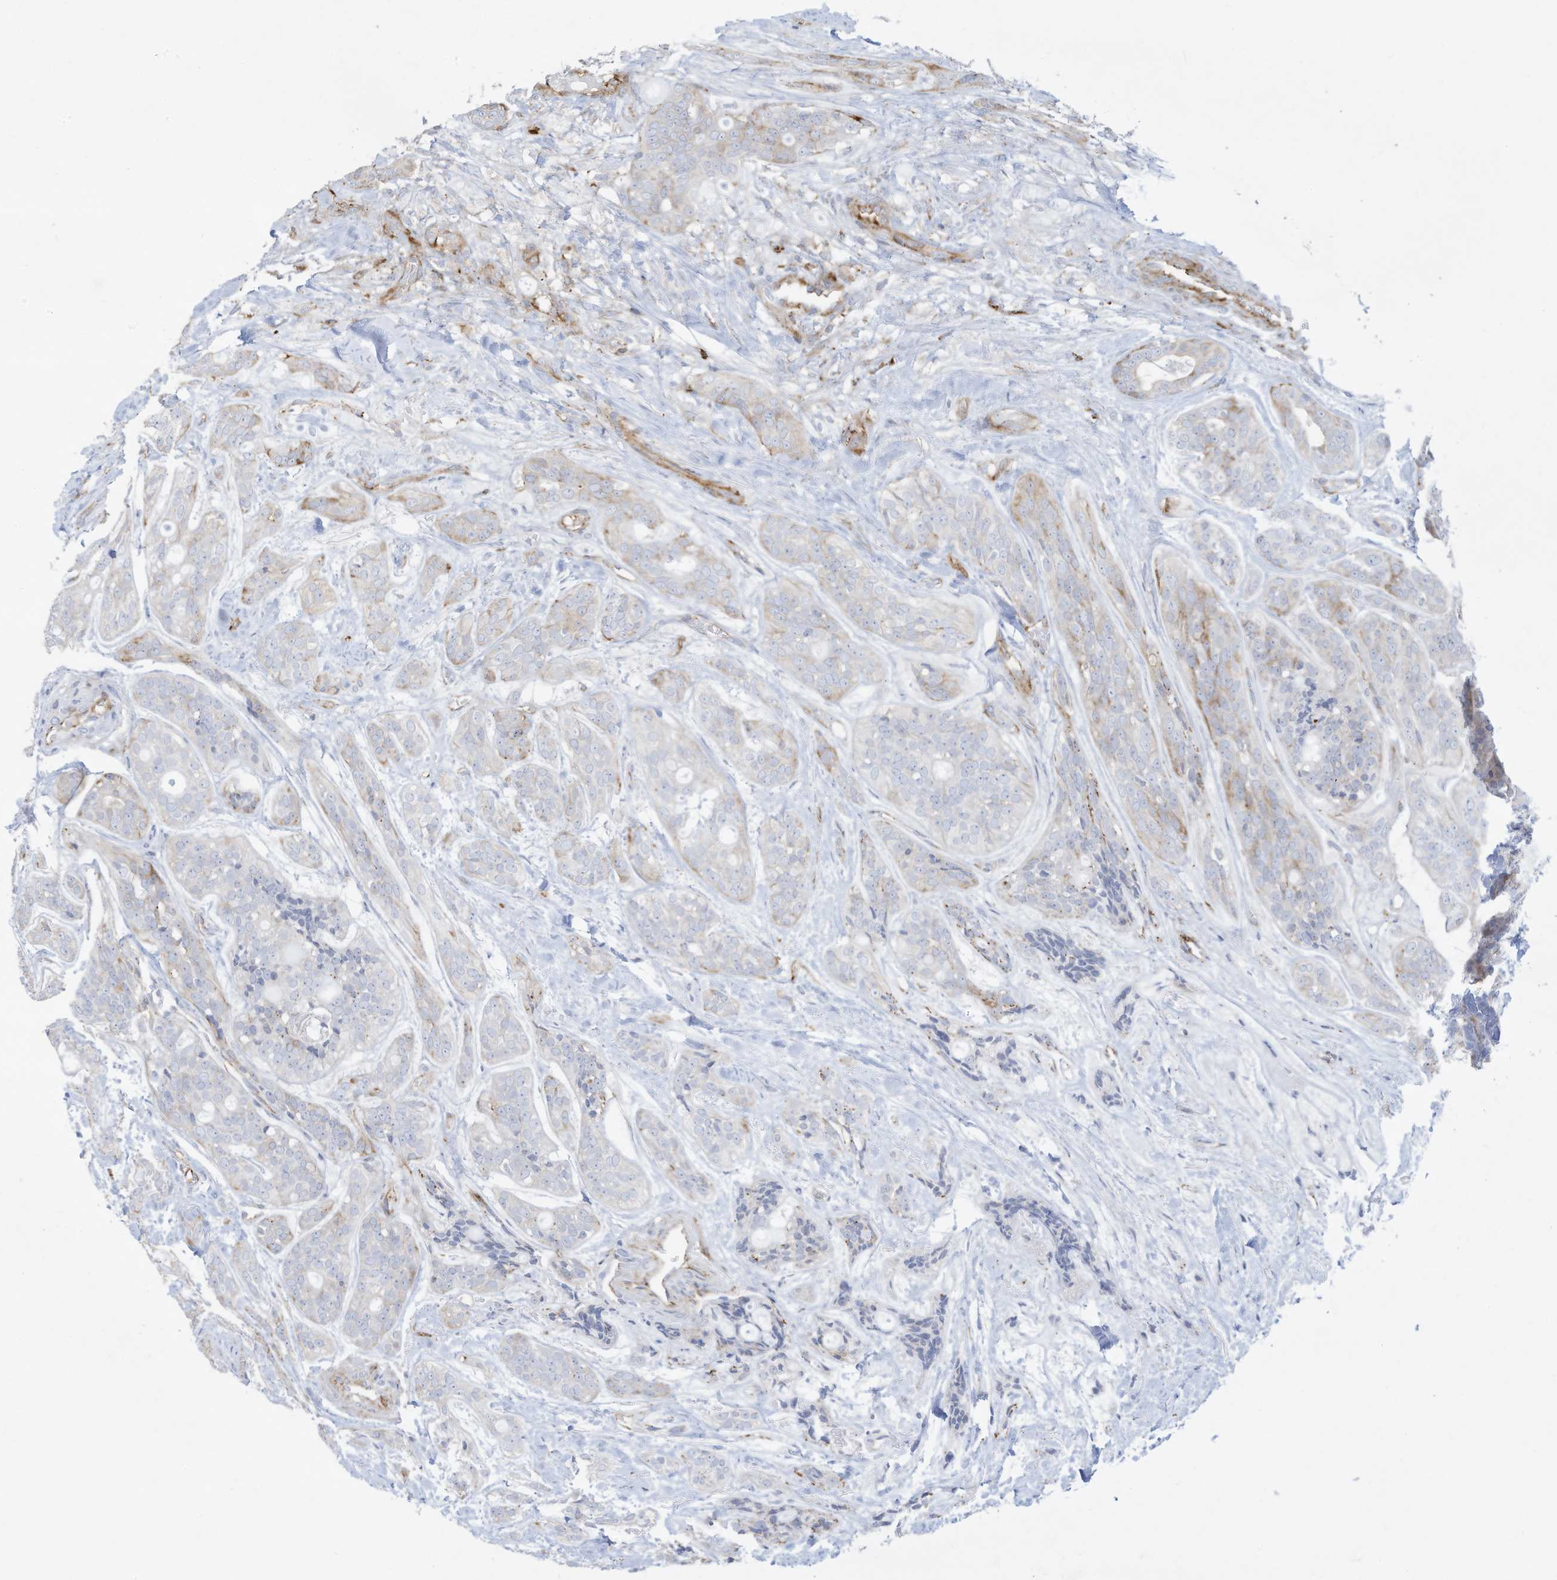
{"staining": {"intensity": "negative", "quantity": "none", "location": "none"}, "tissue": "head and neck cancer", "cell_type": "Tumor cells", "image_type": "cancer", "snomed": [{"axis": "morphology", "description": "Adenocarcinoma, NOS"}, {"axis": "topography", "description": "Head-Neck"}], "caption": "DAB (3,3'-diaminobenzidine) immunohistochemical staining of head and neck adenocarcinoma displays no significant positivity in tumor cells. (Brightfield microscopy of DAB (3,3'-diaminobenzidine) IHC at high magnification).", "gene": "THNSL2", "patient": {"sex": "male", "age": 66}}